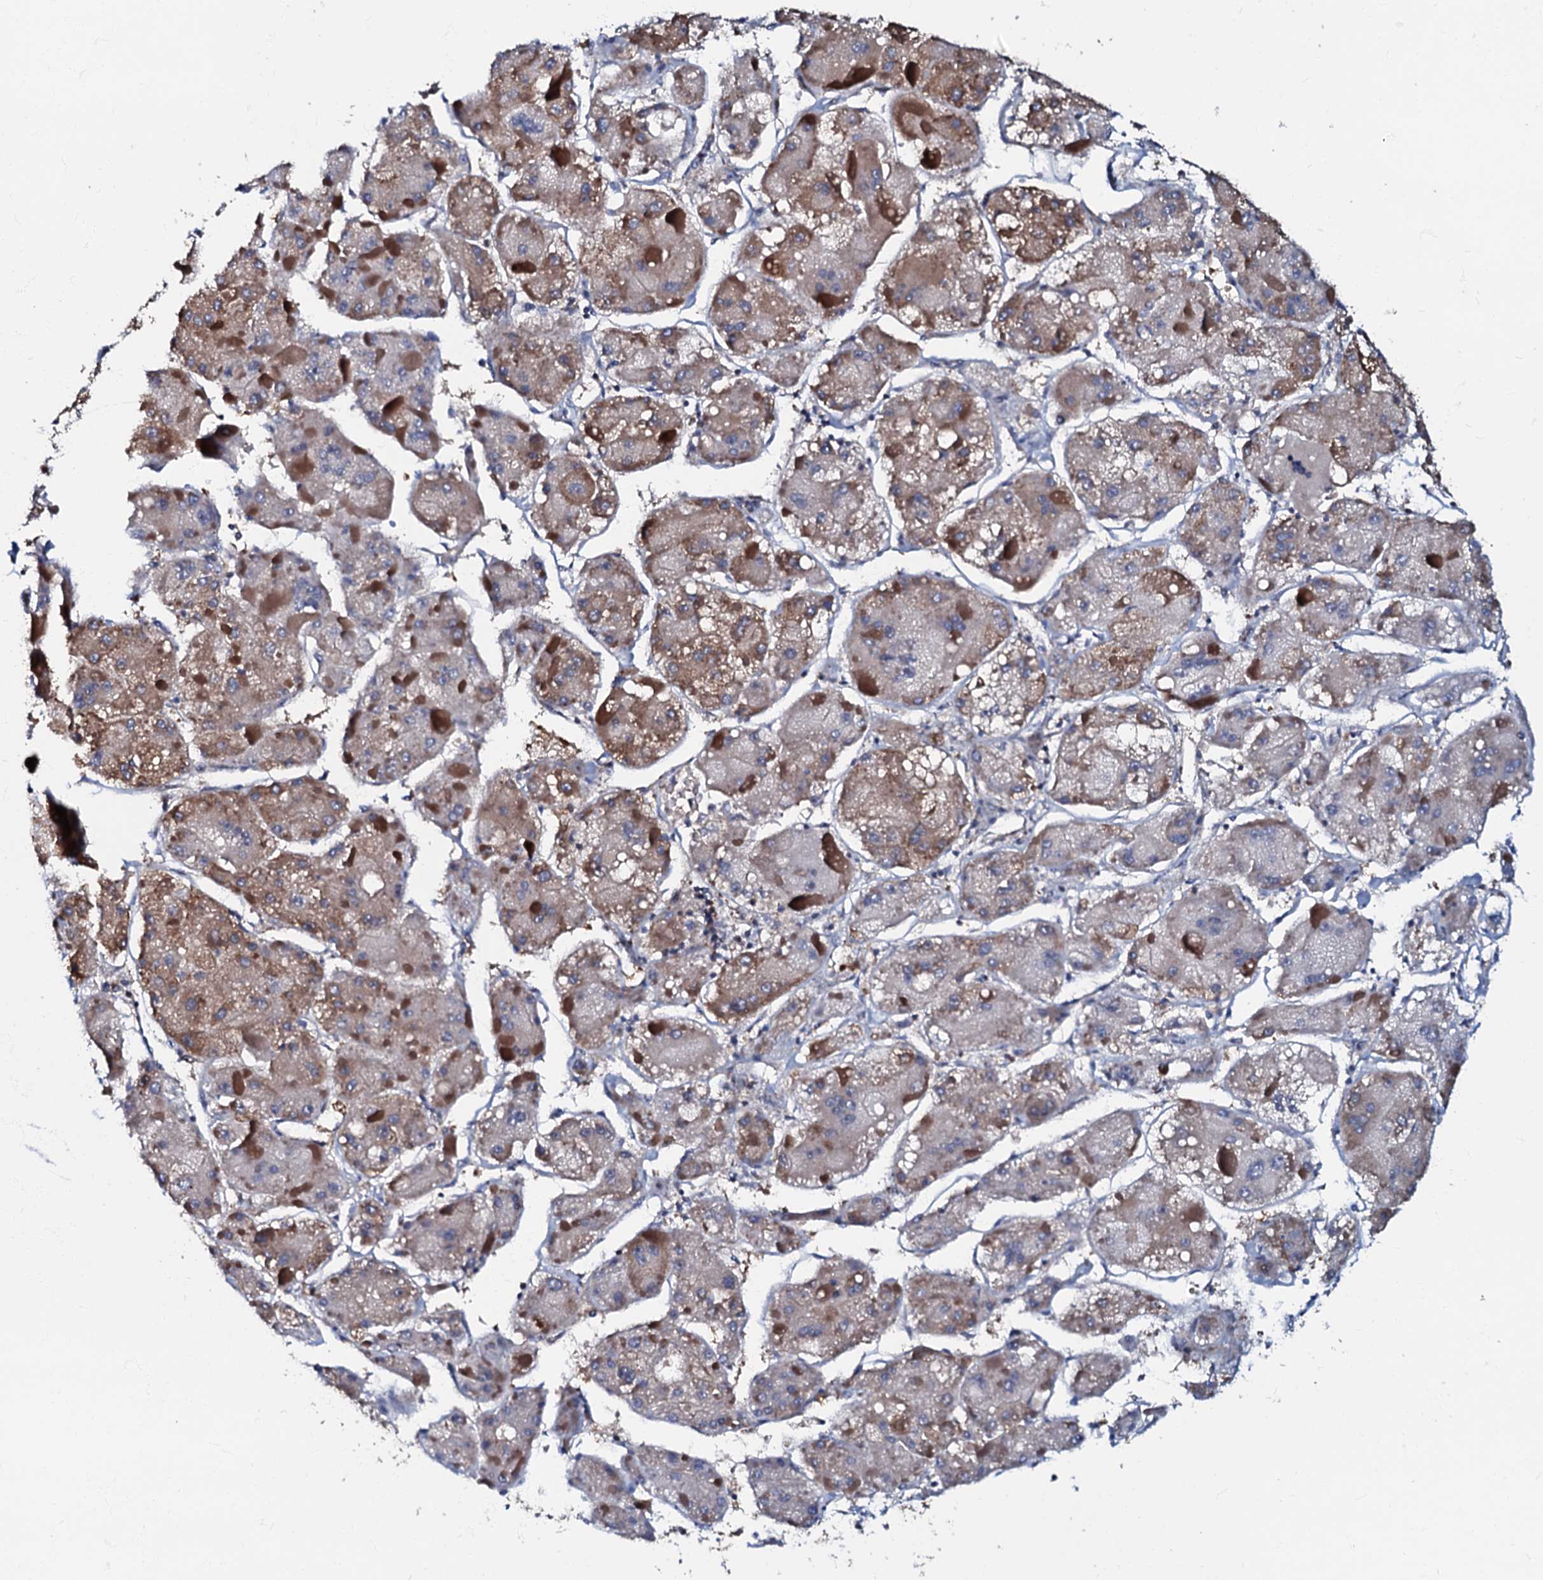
{"staining": {"intensity": "weak", "quantity": "25%-75%", "location": "cytoplasmic/membranous"}, "tissue": "liver cancer", "cell_type": "Tumor cells", "image_type": "cancer", "snomed": [{"axis": "morphology", "description": "Carcinoma, Hepatocellular, NOS"}, {"axis": "topography", "description": "Liver"}], "caption": "Brown immunohistochemical staining in hepatocellular carcinoma (liver) exhibits weak cytoplasmic/membranous staining in about 25%-75% of tumor cells. (DAB (3,3'-diaminobenzidine) IHC, brown staining for protein, blue staining for nuclei).", "gene": "OSBP", "patient": {"sex": "female", "age": 73}}